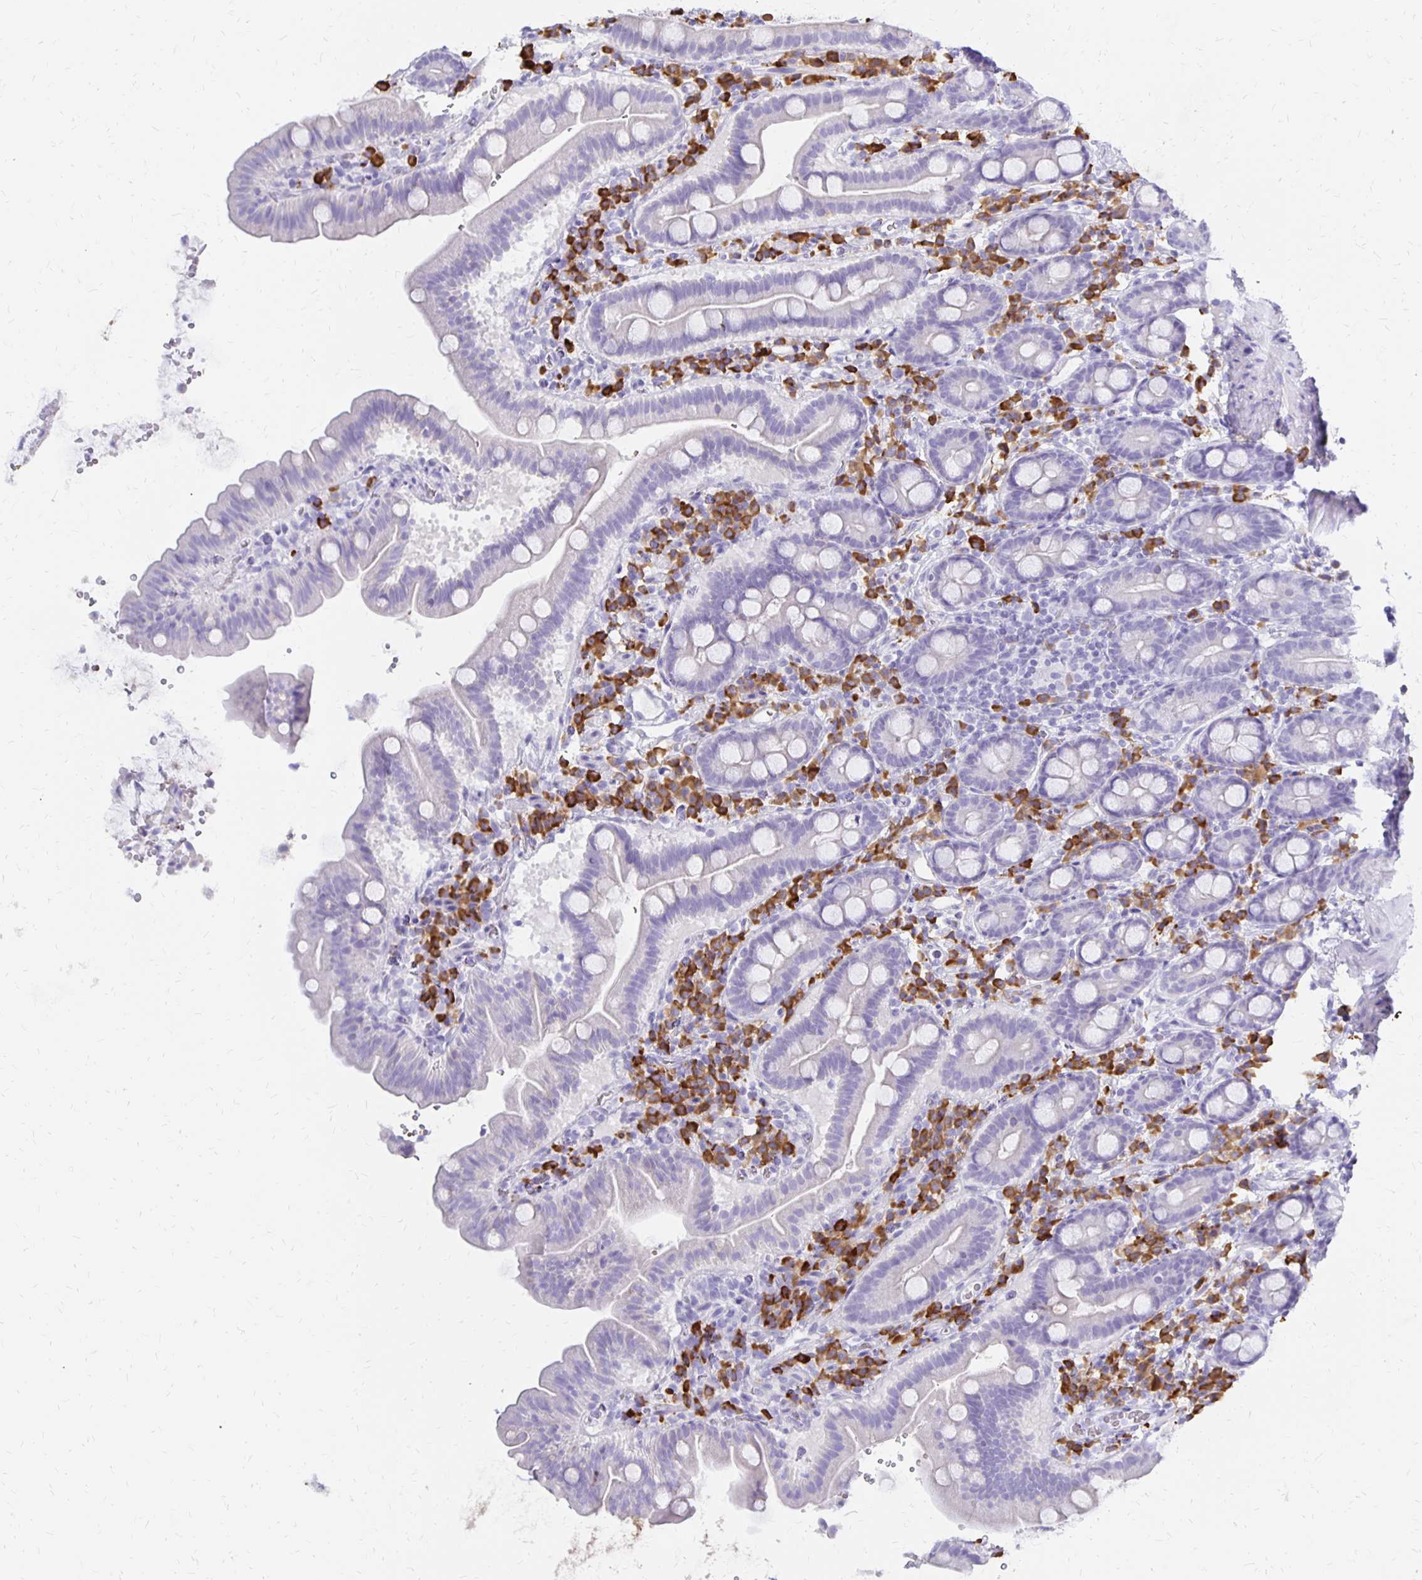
{"staining": {"intensity": "negative", "quantity": "none", "location": "none"}, "tissue": "small intestine", "cell_type": "Glandular cells", "image_type": "normal", "snomed": [{"axis": "morphology", "description": "Normal tissue, NOS"}, {"axis": "topography", "description": "Small intestine"}], "caption": "This image is of normal small intestine stained with immunohistochemistry to label a protein in brown with the nuclei are counter-stained blue. There is no expression in glandular cells. Nuclei are stained in blue.", "gene": "FNTB", "patient": {"sex": "male", "age": 26}}